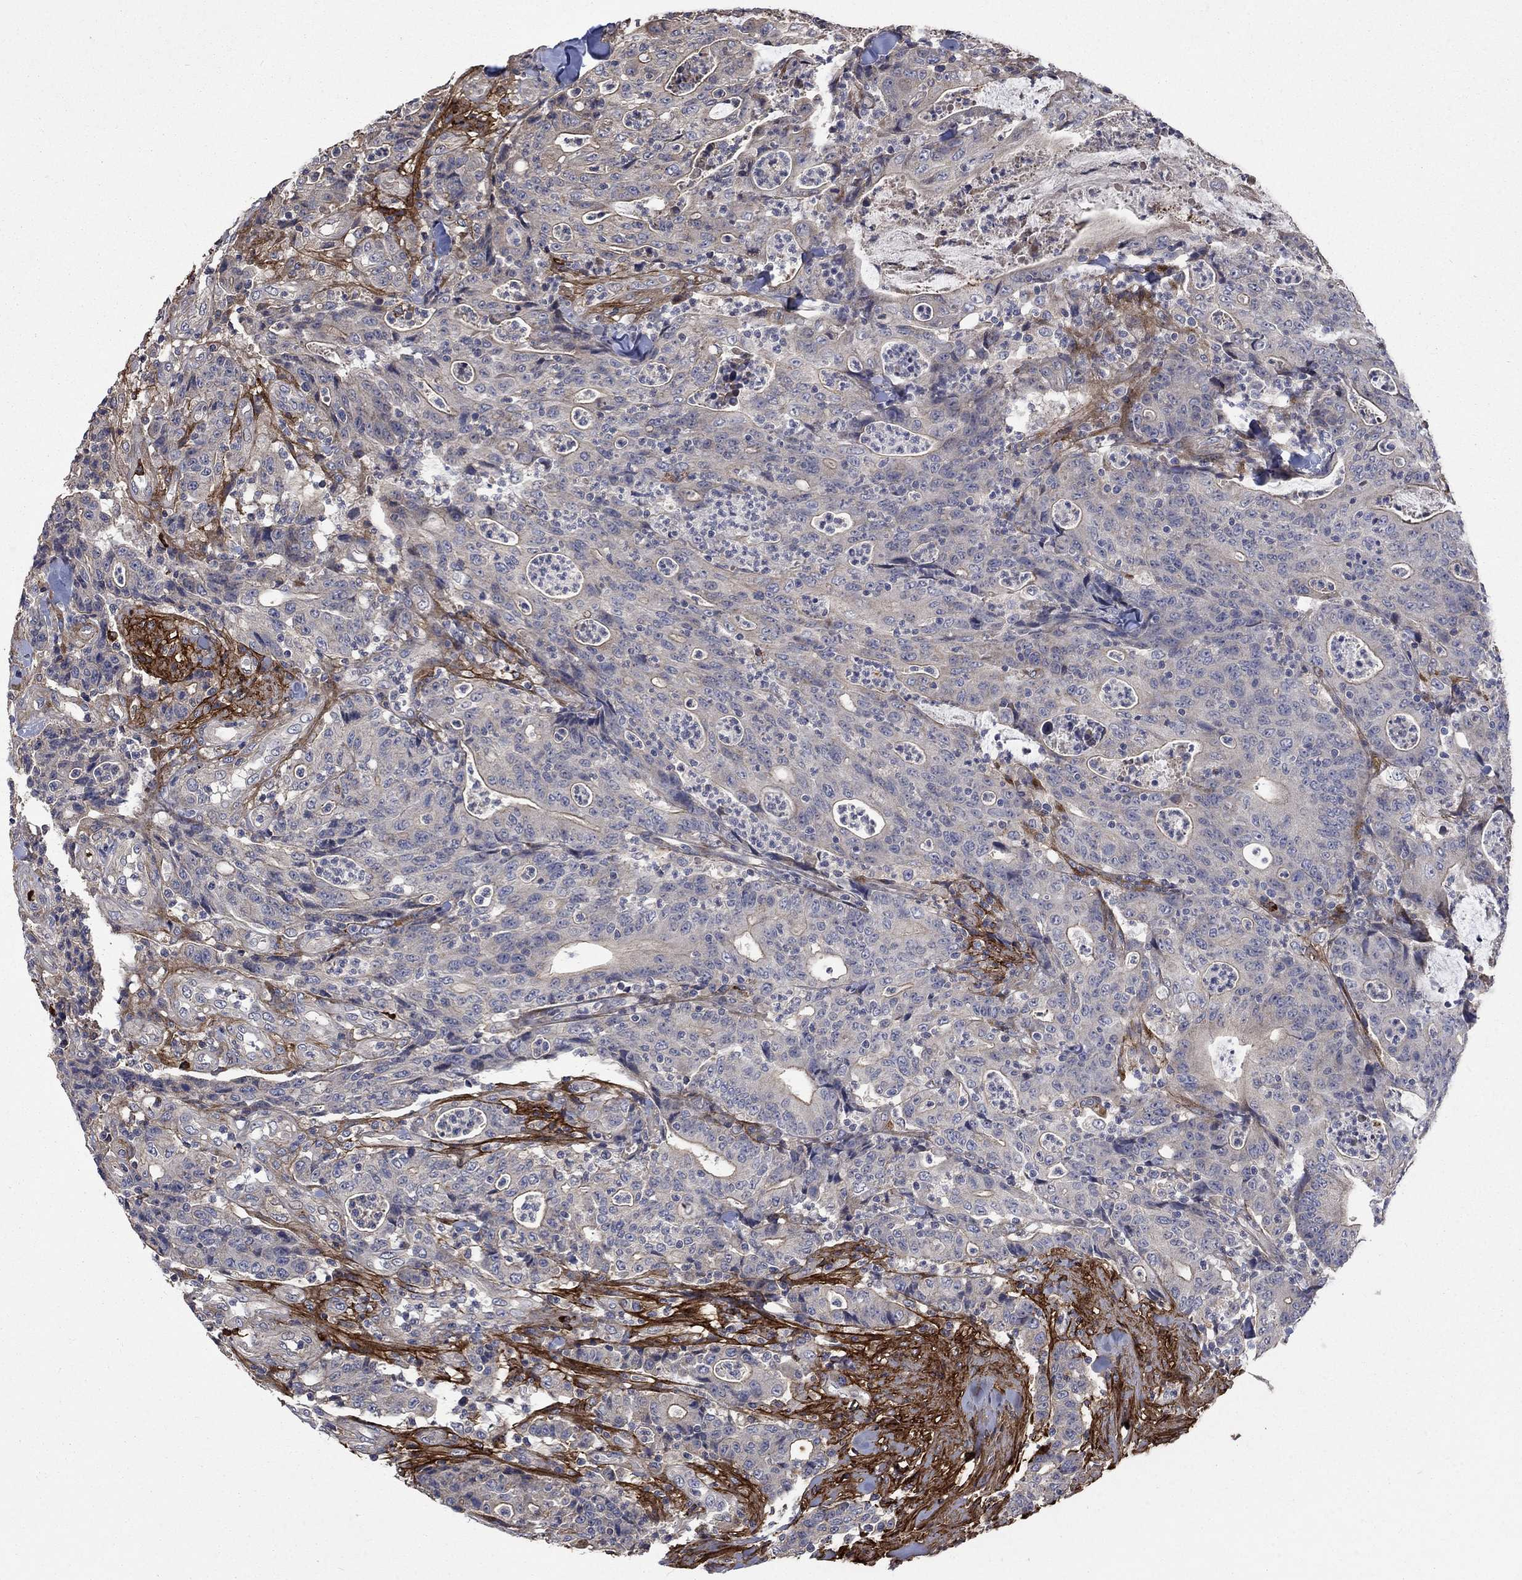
{"staining": {"intensity": "negative", "quantity": "none", "location": "none"}, "tissue": "colorectal cancer", "cell_type": "Tumor cells", "image_type": "cancer", "snomed": [{"axis": "morphology", "description": "Adenocarcinoma, NOS"}, {"axis": "topography", "description": "Colon"}], "caption": "IHC photomicrograph of human adenocarcinoma (colorectal) stained for a protein (brown), which displays no staining in tumor cells.", "gene": "VCAN", "patient": {"sex": "male", "age": 70}}